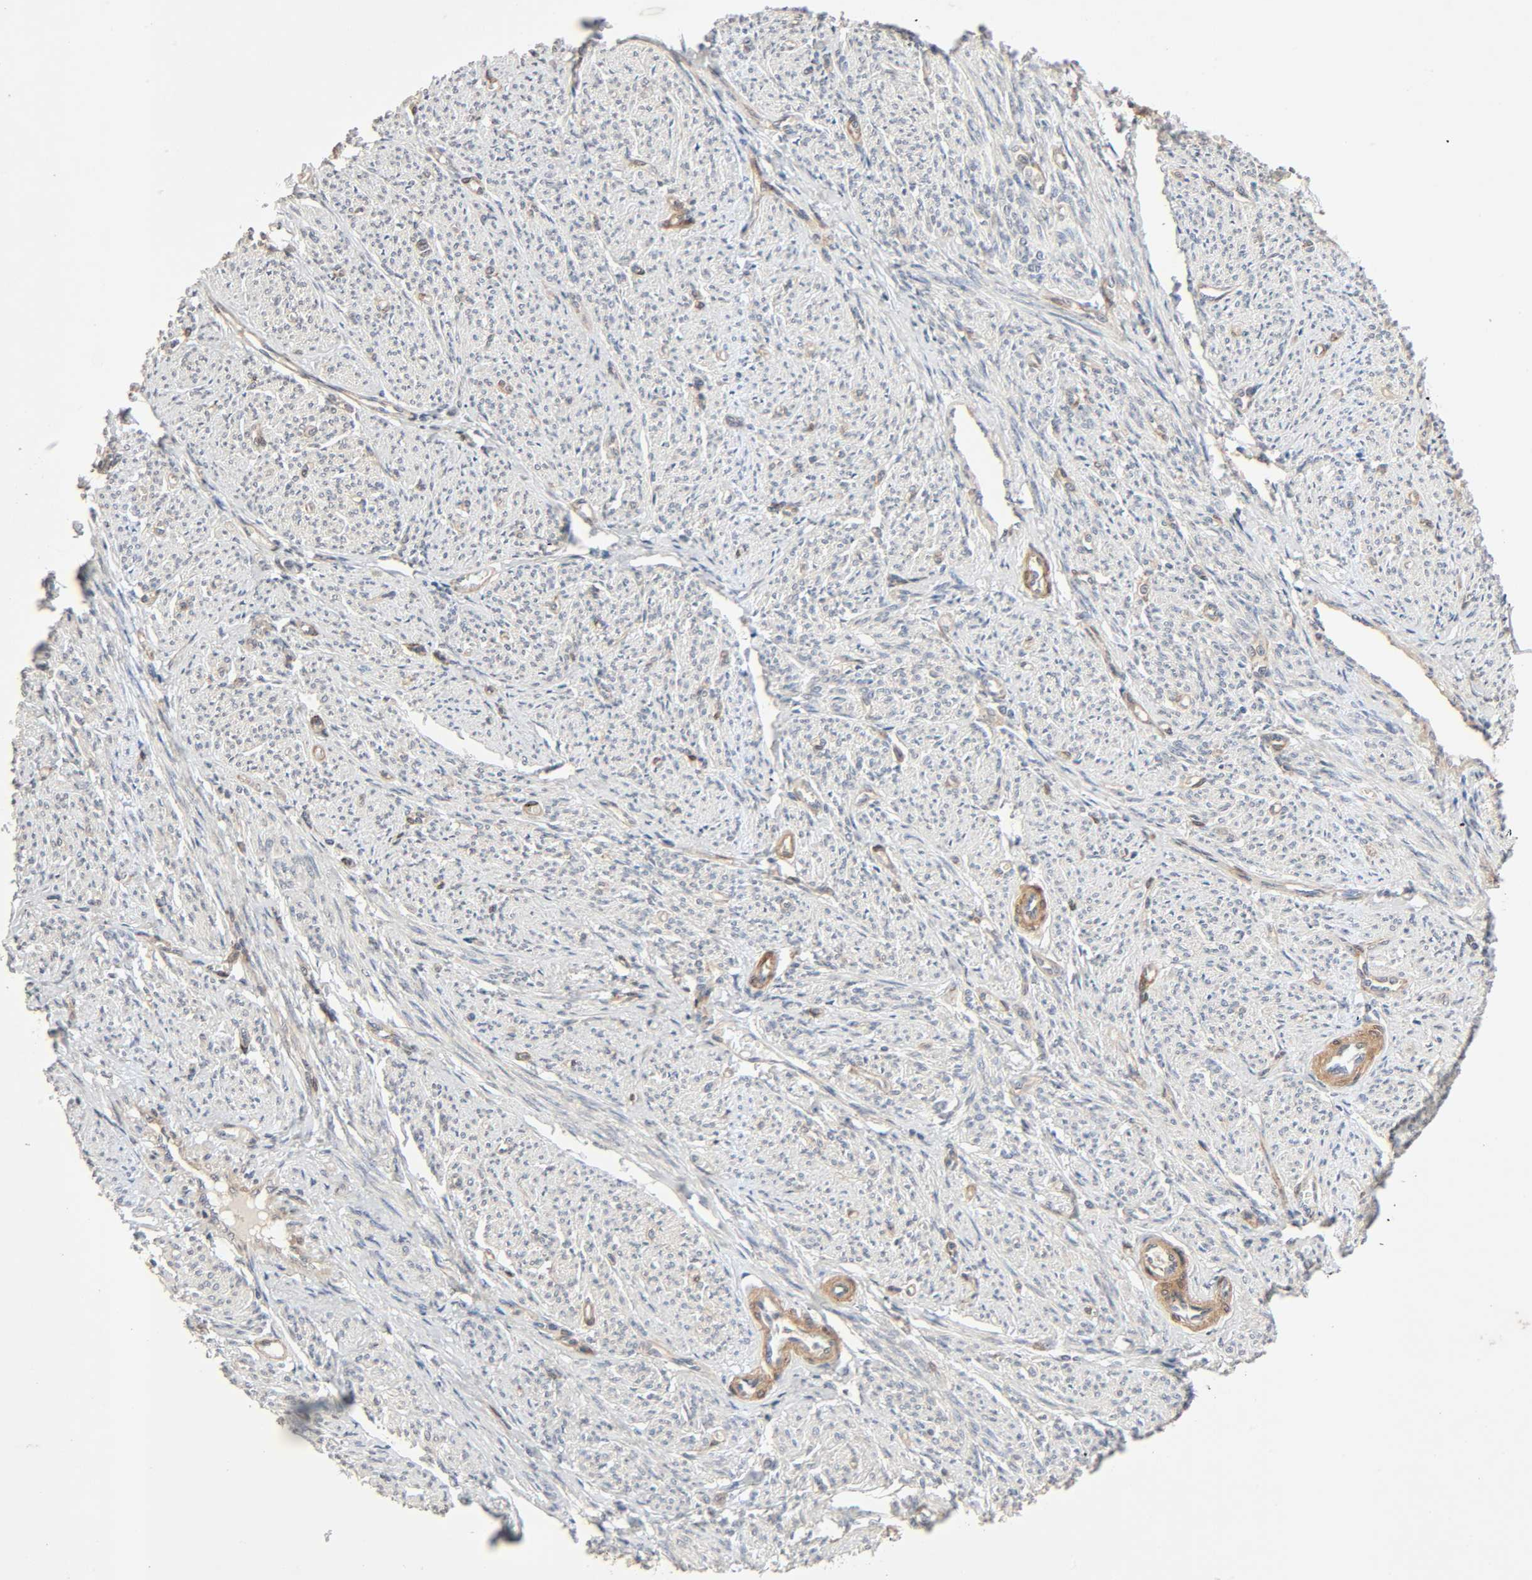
{"staining": {"intensity": "weak", "quantity": "25%-75%", "location": "cytoplasmic/membranous"}, "tissue": "smooth muscle", "cell_type": "Smooth muscle cells", "image_type": "normal", "snomed": [{"axis": "morphology", "description": "Normal tissue, NOS"}, {"axis": "topography", "description": "Smooth muscle"}], "caption": "This histopathology image exhibits immunohistochemistry staining of unremarkable human smooth muscle, with low weak cytoplasmic/membranous positivity in about 25%-75% of smooth muscle cells.", "gene": "PTK2", "patient": {"sex": "female", "age": 65}}